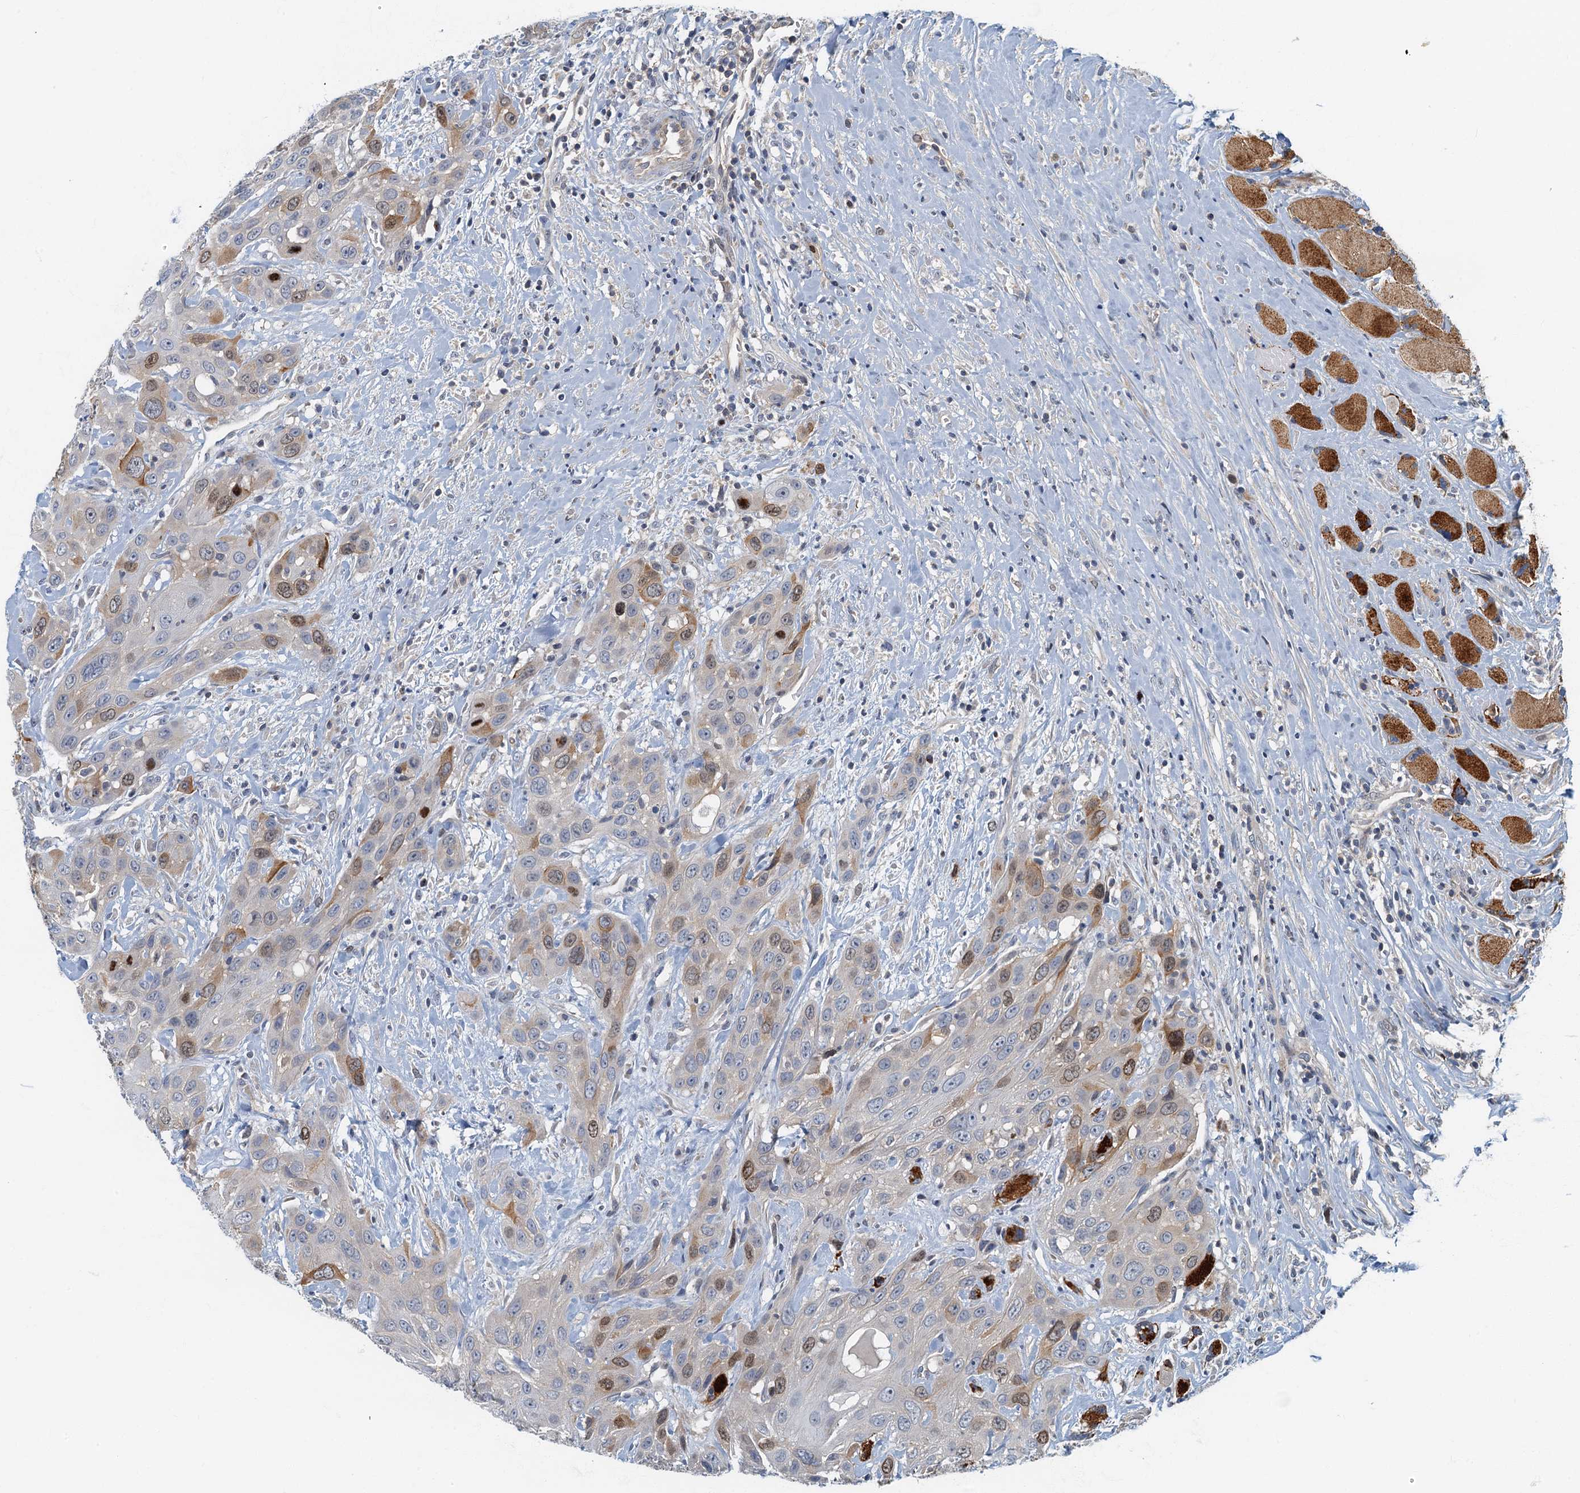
{"staining": {"intensity": "moderate", "quantity": "<25%", "location": "cytoplasmic/membranous,nuclear"}, "tissue": "head and neck cancer", "cell_type": "Tumor cells", "image_type": "cancer", "snomed": [{"axis": "morphology", "description": "Squamous cell carcinoma, NOS"}, {"axis": "topography", "description": "Head-Neck"}], "caption": "Tumor cells show low levels of moderate cytoplasmic/membranous and nuclear expression in about <25% of cells in human head and neck cancer.", "gene": "CKAP2L", "patient": {"sex": "male", "age": 81}}